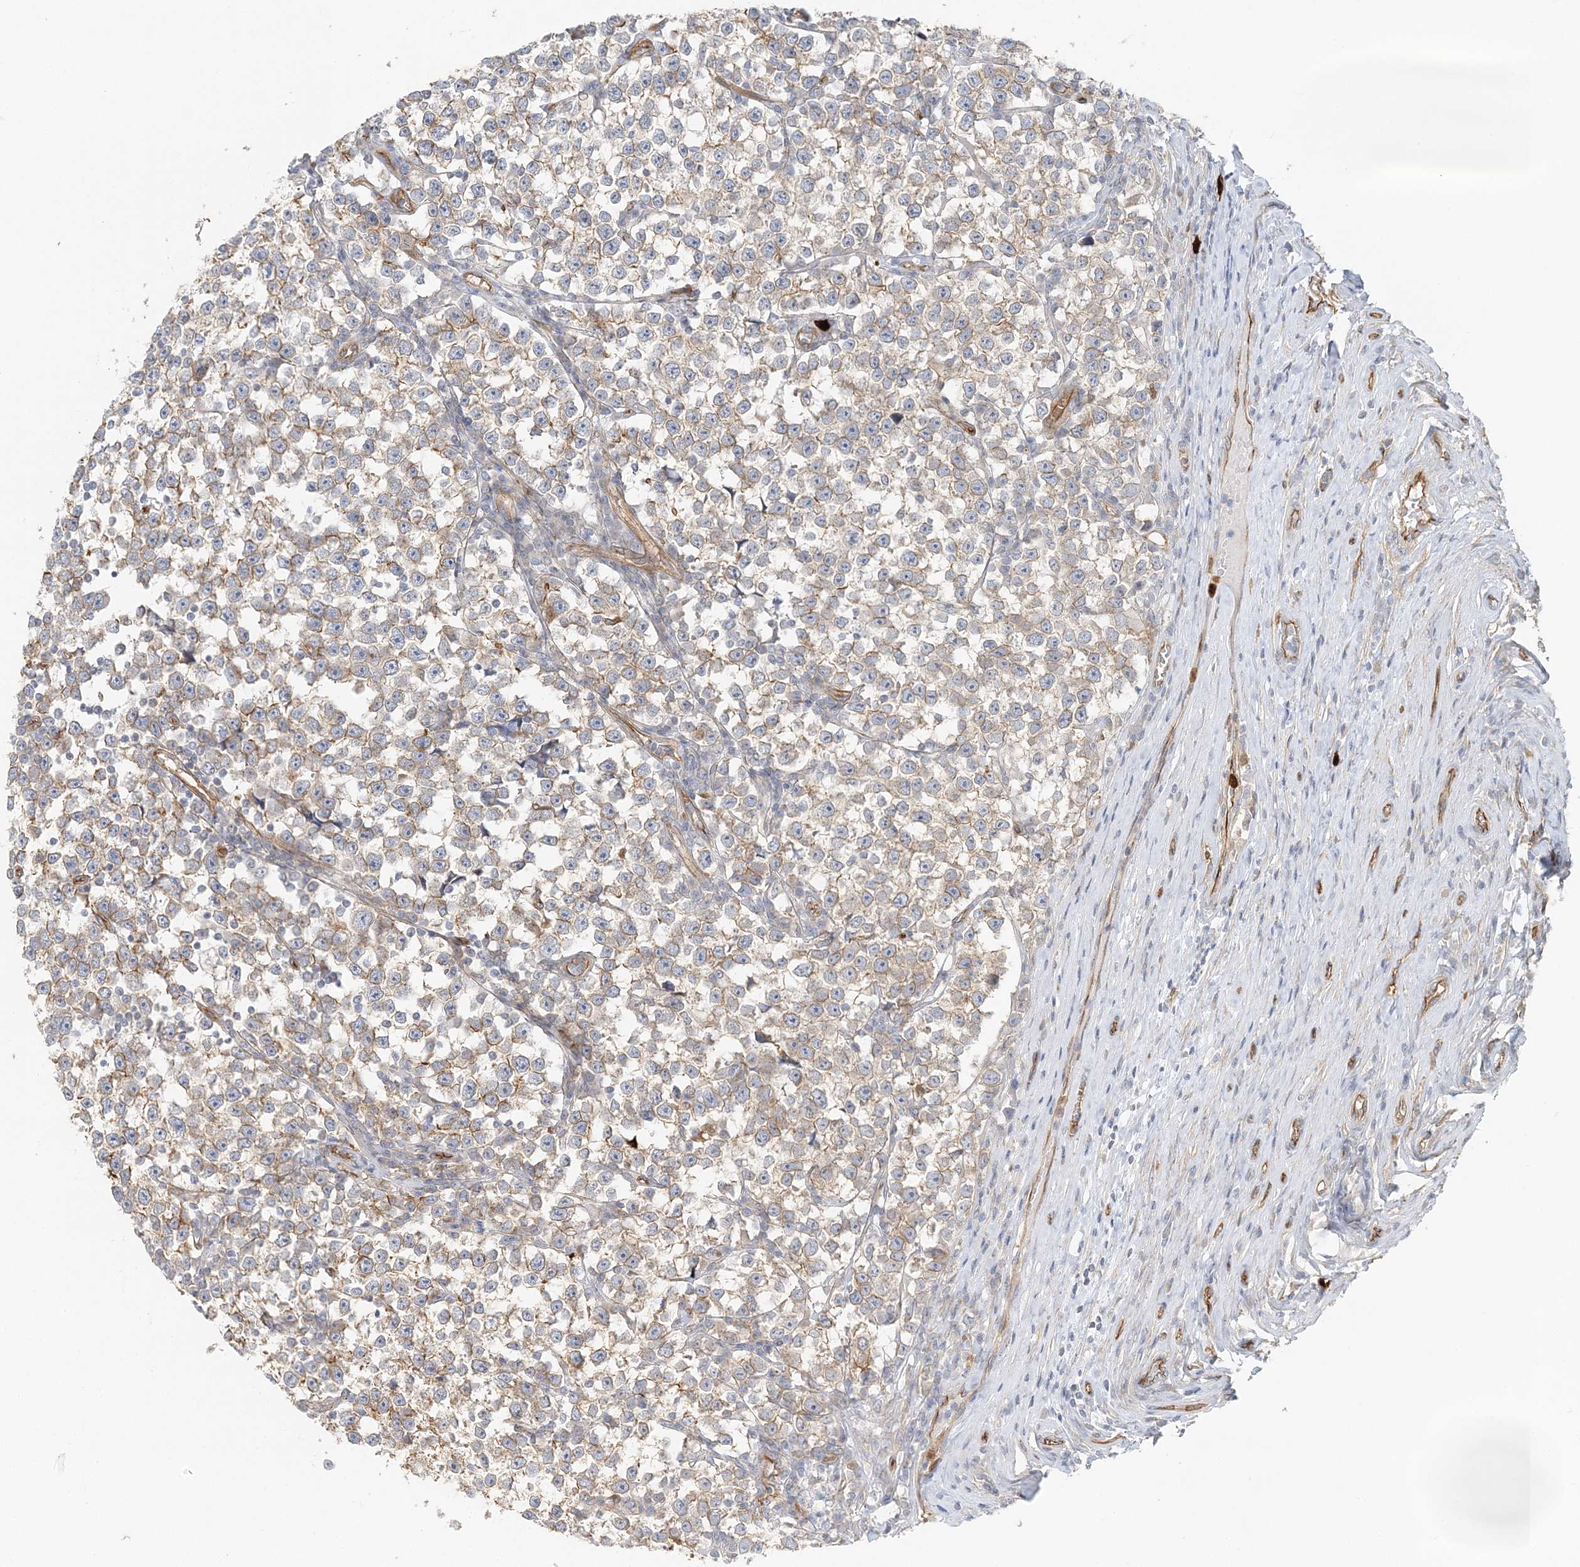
{"staining": {"intensity": "weak", "quantity": ">75%", "location": "cytoplasmic/membranous"}, "tissue": "testis cancer", "cell_type": "Tumor cells", "image_type": "cancer", "snomed": [{"axis": "morphology", "description": "Normal tissue, NOS"}, {"axis": "morphology", "description": "Seminoma, NOS"}, {"axis": "topography", "description": "Testis"}], "caption": "Protein staining exhibits weak cytoplasmic/membranous positivity in approximately >75% of tumor cells in testis cancer (seminoma). (Brightfield microscopy of DAB IHC at high magnification).", "gene": "DNAH1", "patient": {"sex": "male", "age": 43}}